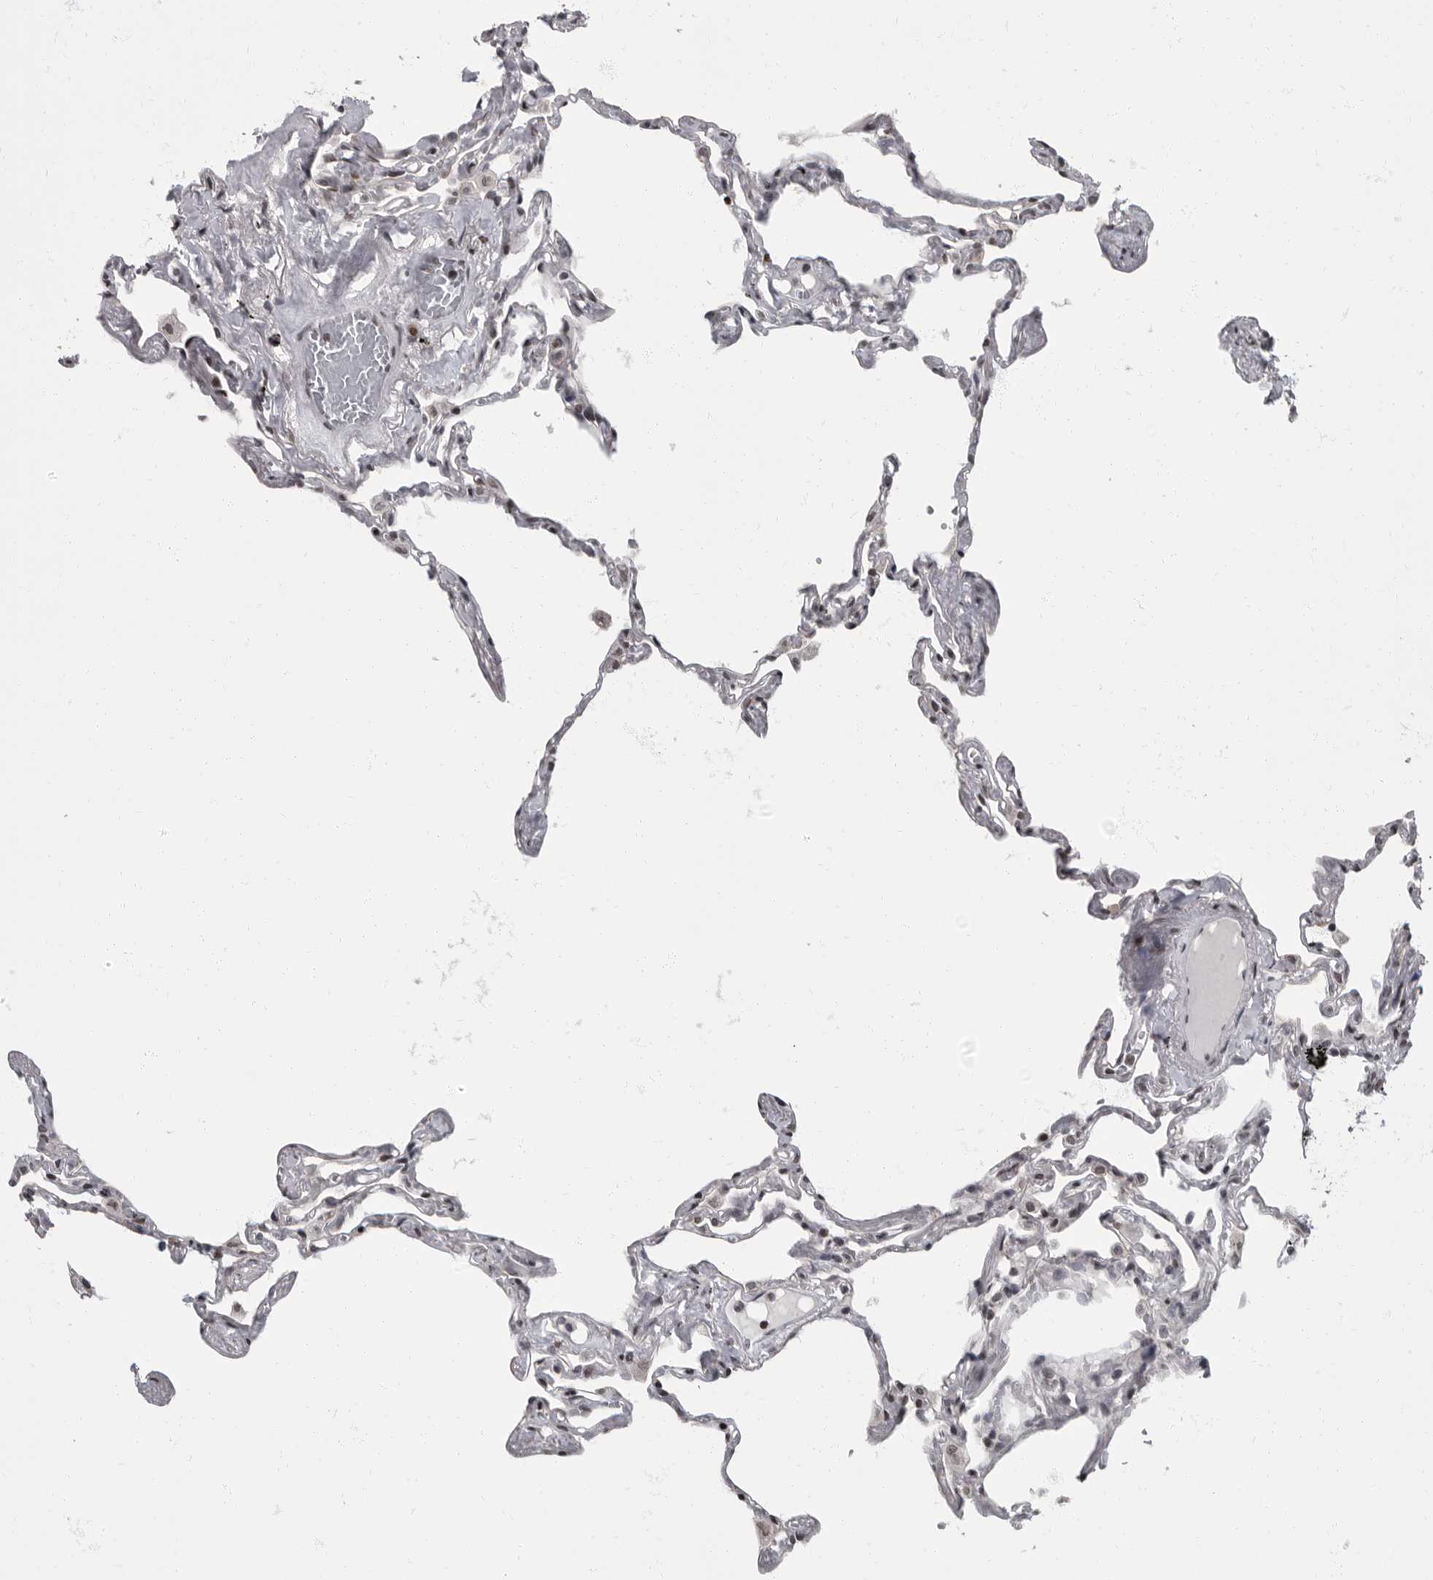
{"staining": {"intensity": "moderate", "quantity": "25%-75%", "location": "nuclear"}, "tissue": "lung", "cell_type": "Alveolar cells", "image_type": "normal", "snomed": [{"axis": "morphology", "description": "Normal tissue, NOS"}, {"axis": "topography", "description": "Lung"}], "caption": "Immunohistochemistry (IHC) of normal human lung reveals medium levels of moderate nuclear staining in about 25%-75% of alveolar cells.", "gene": "EVI5", "patient": {"sex": "female", "age": 67}}